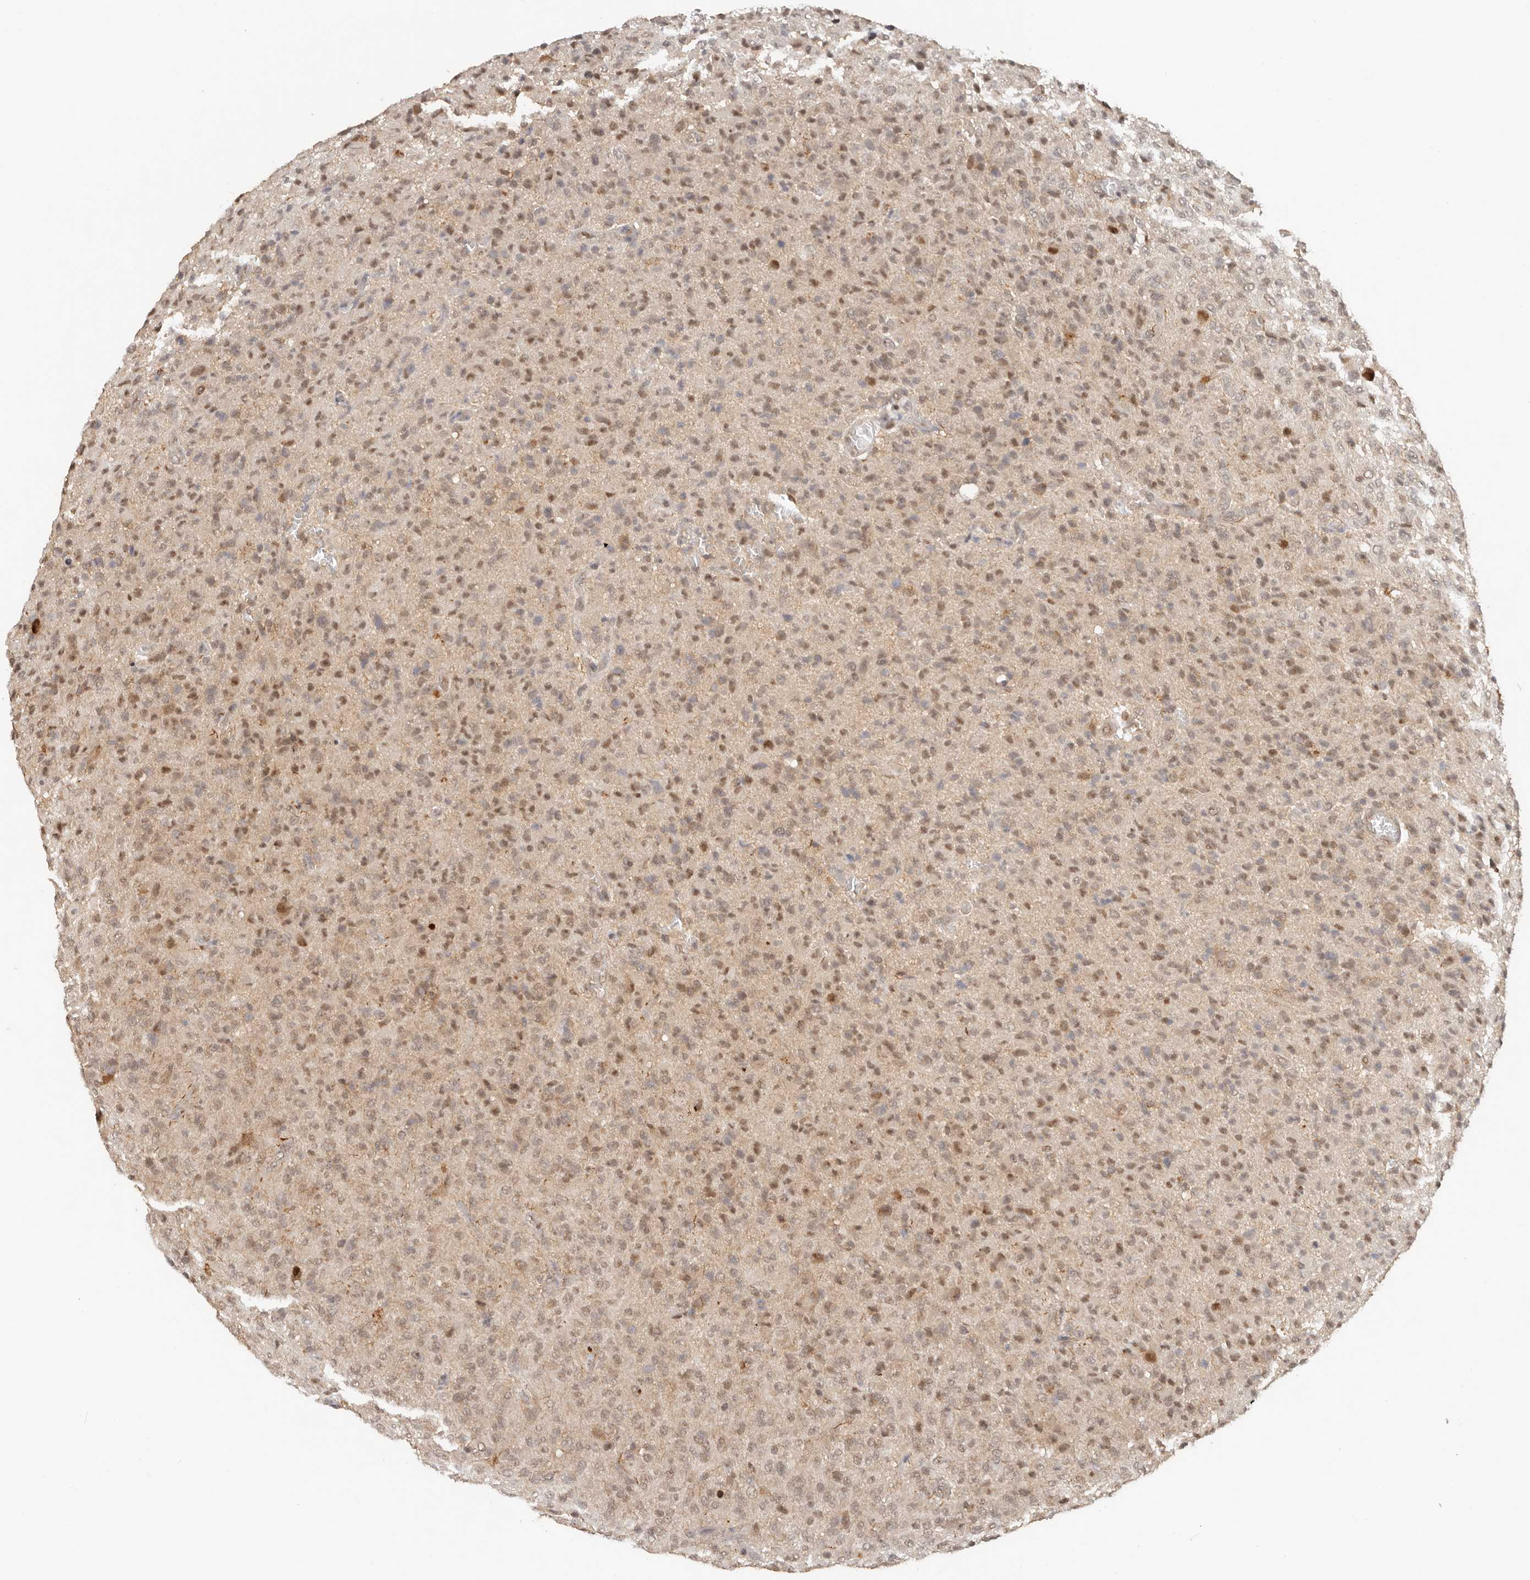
{"staining": {"intensity": "weak", "quantity": ">75%", "location": "nuclear"}, "tissue": "glioma", "cell_type": "Tumor cells", "image_type": "cancer", "snomed": [{"axis": "morphology", "description": "Glioma, malignant, High grade"}, {"axis": "topography", "description": "Brain"}], "caption": "Tumor cells exhibit weak nuclear expression in approximately >75% of cells in malignant high-grade glioma.", "gene": "PSMA5", "patient": {"sex": "female", "age": 57}}